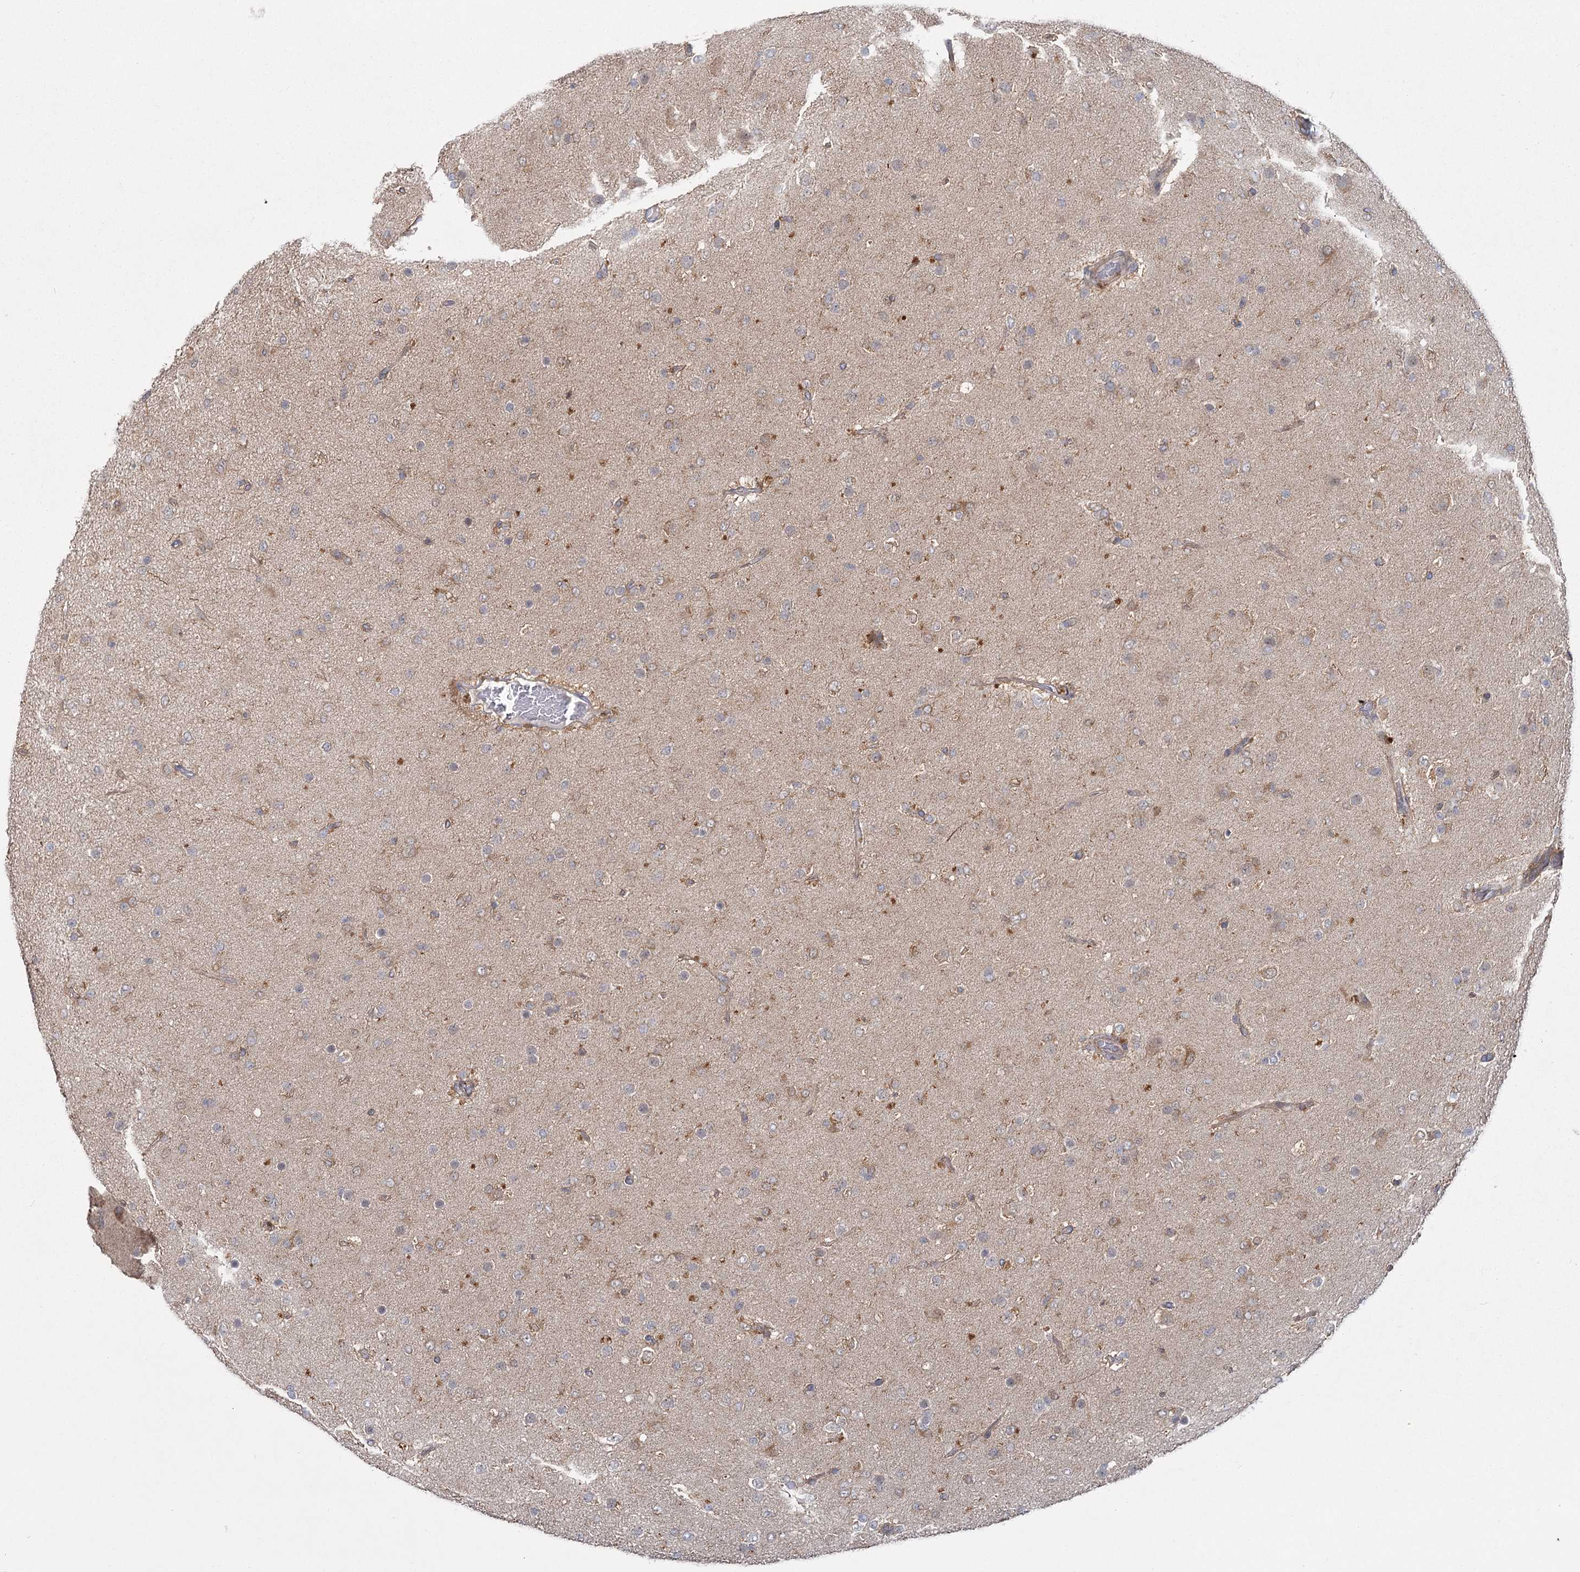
{"staining": {"intensity": "weak", "quantity": "<25%", "location": "cytoplasmic/membranous"}, "tissue": "glioma", "cell_type": "Tumor cells", "image_type": "cancer", "snomed": [{"axis": "morphology", "description": "Glioma, malignant, Low grade"}, {"axis": "topography", "description": "Brain"}], "caption": "Histopathology image shows no significant protein expression in tumor cells of glioma.", "gene": "TBC1D9B", "patient": {"sex": "male", "age": 65}}